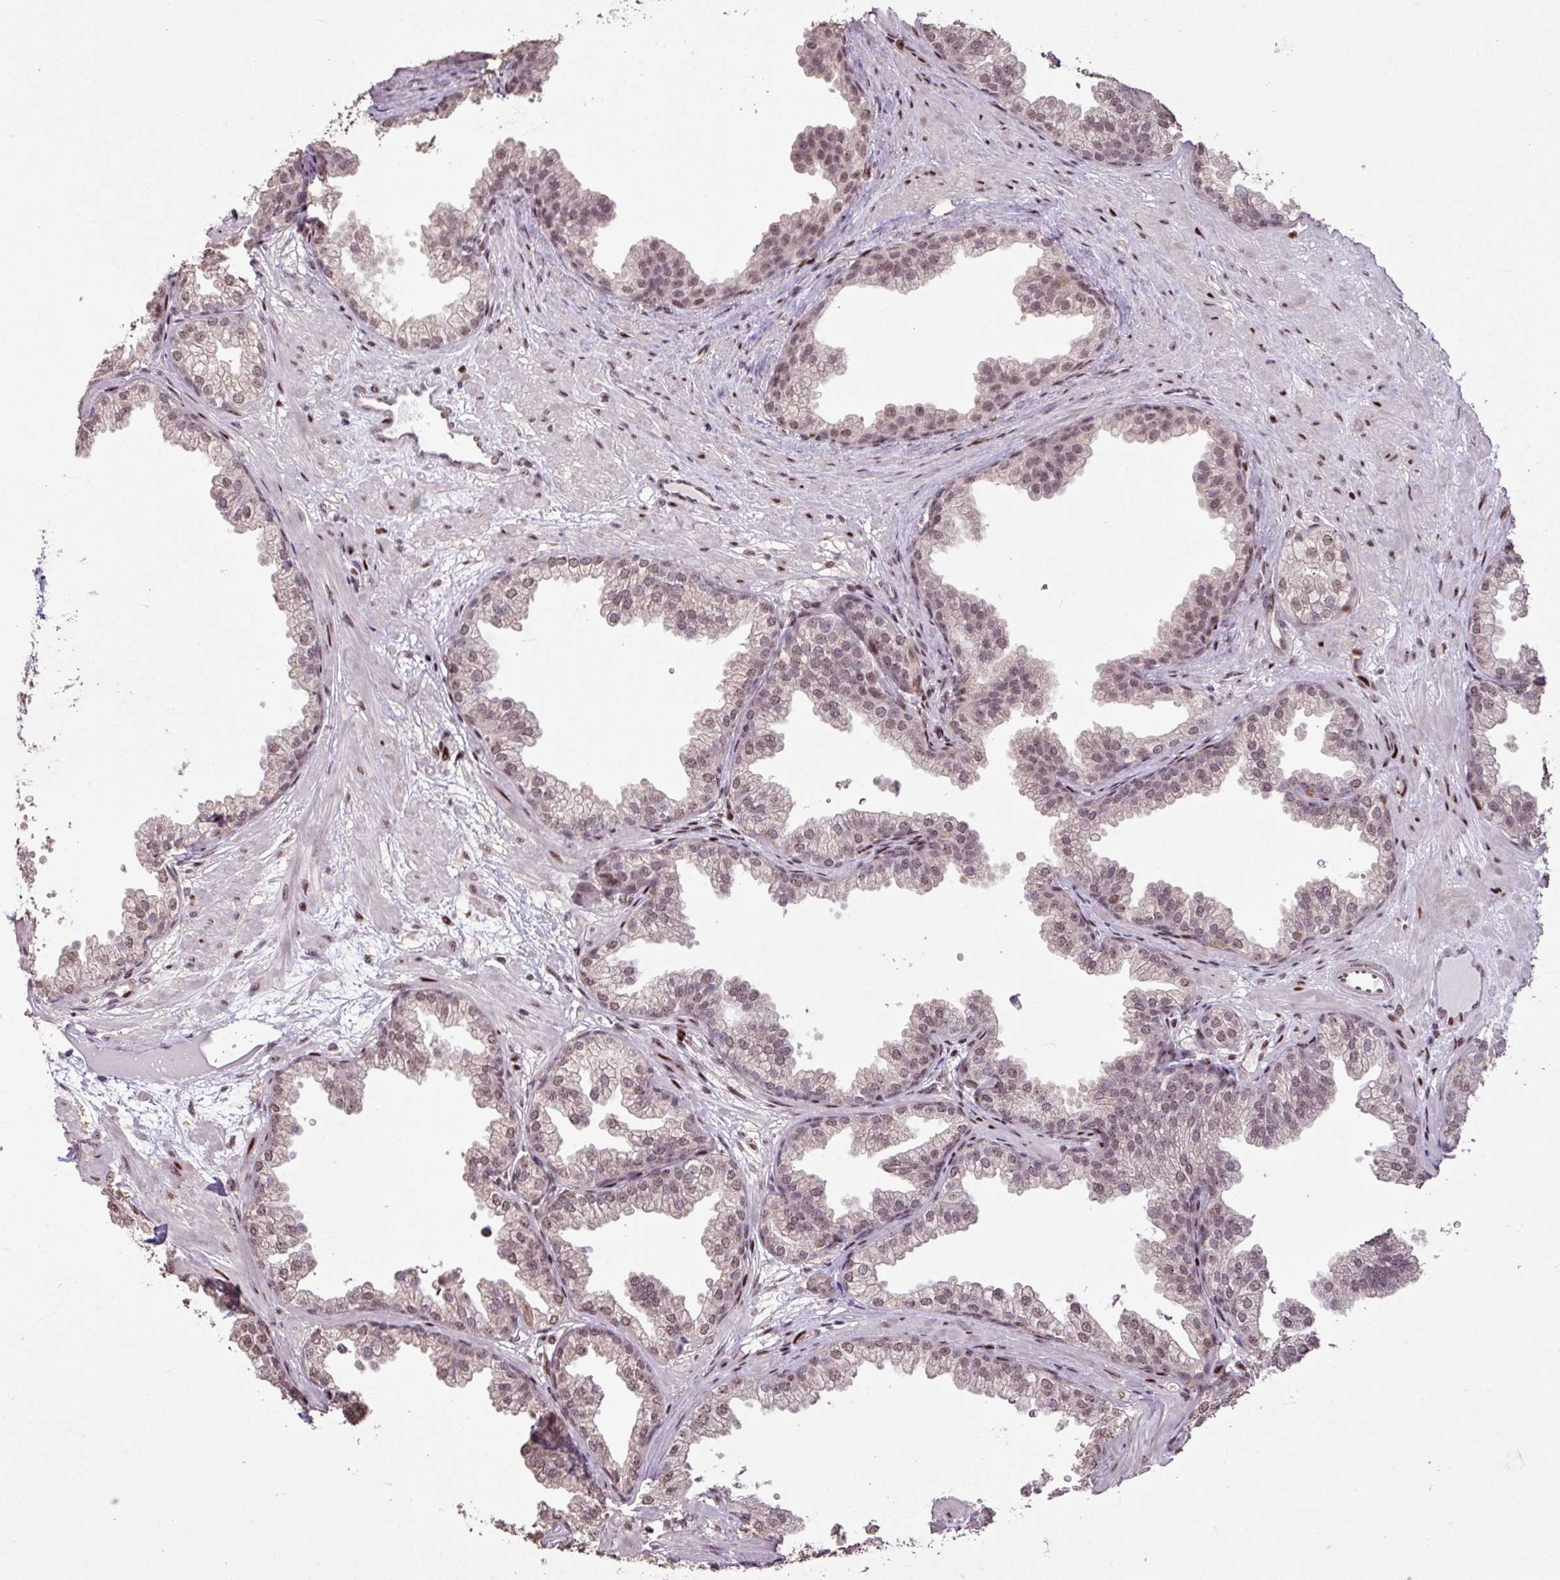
{"staining": {"intensity": "weak", "quantity": ">75%", "location": "nuclear"}, "tissue": "prostate", "cell_type": "Glandular cells", "image_type": "normal", "snomed": [{"axis": "morphology", "description": "Normal tissue, NOS"}, {"axis": "topography", "description": "Prostate"}], "caption": "Prostate stained with a brown dye exhibits weak nuclear positive staining in approximately >75% of glandular cells.", "gene": "ZNF709", "patient": {"sex": "male", "age": 37}}